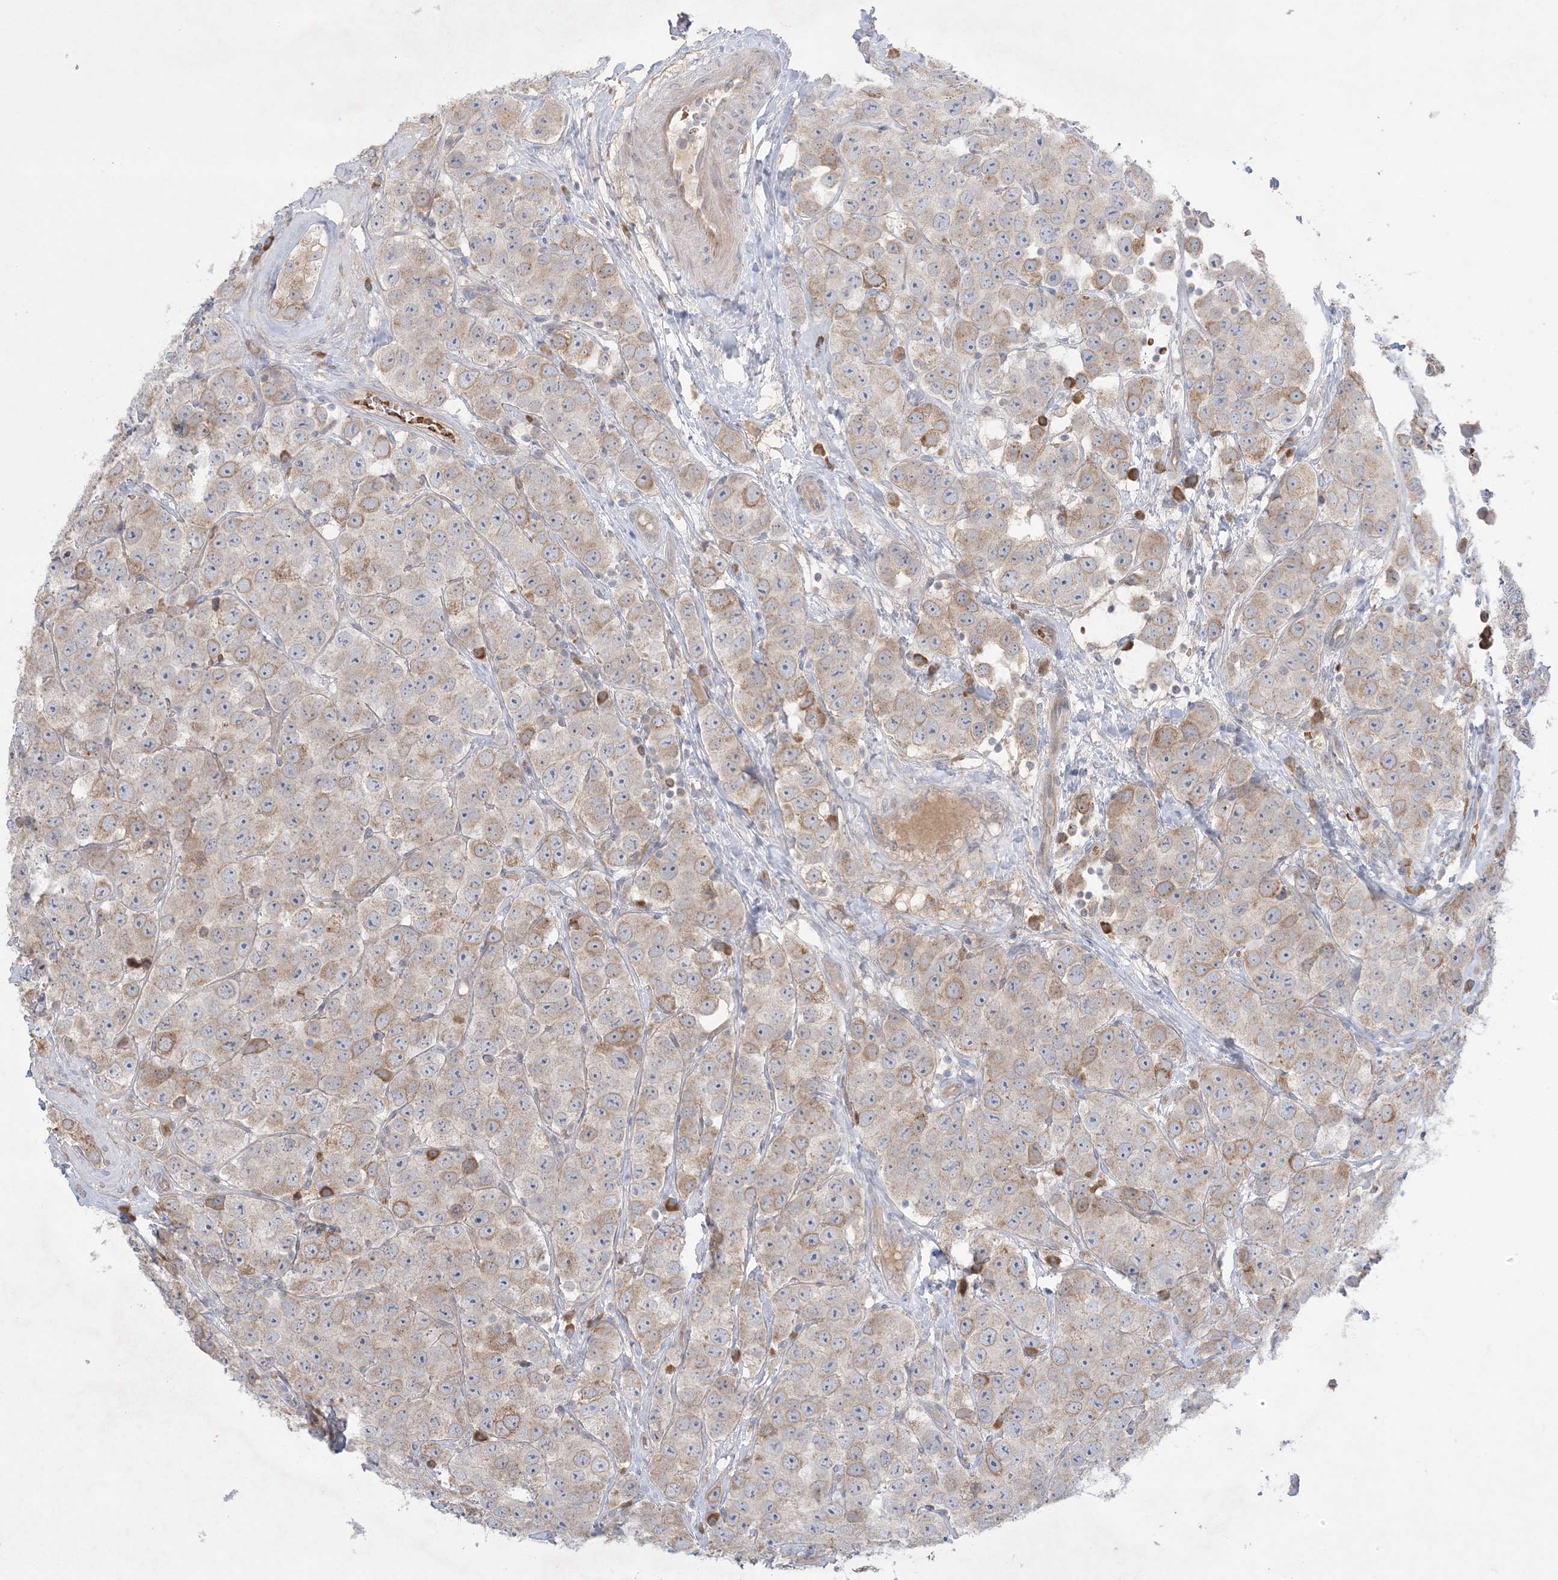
{"staining": {"intensity": "moderate", "quantity": "<25%", "location": "cytoplasmic/membranous"}, "tissue": "testis cancer", "cell_type": "Tumor cells", "image_type": "cancer", "snomed": [{"axis": "morphology", "description": "Seminoma, NOS"}, {"axis": "topography", "description": "Testis"}], "caption": "IHC (DAB) staining of testis cancer shows moderate cytoplasmic/membranous protein positivity in about <25% of tumor cells. (Brightfield microscopy of DAB IHC at high magnification).", "gene": "MMGT1", "patient": {"sex": "male", "age": 28}}